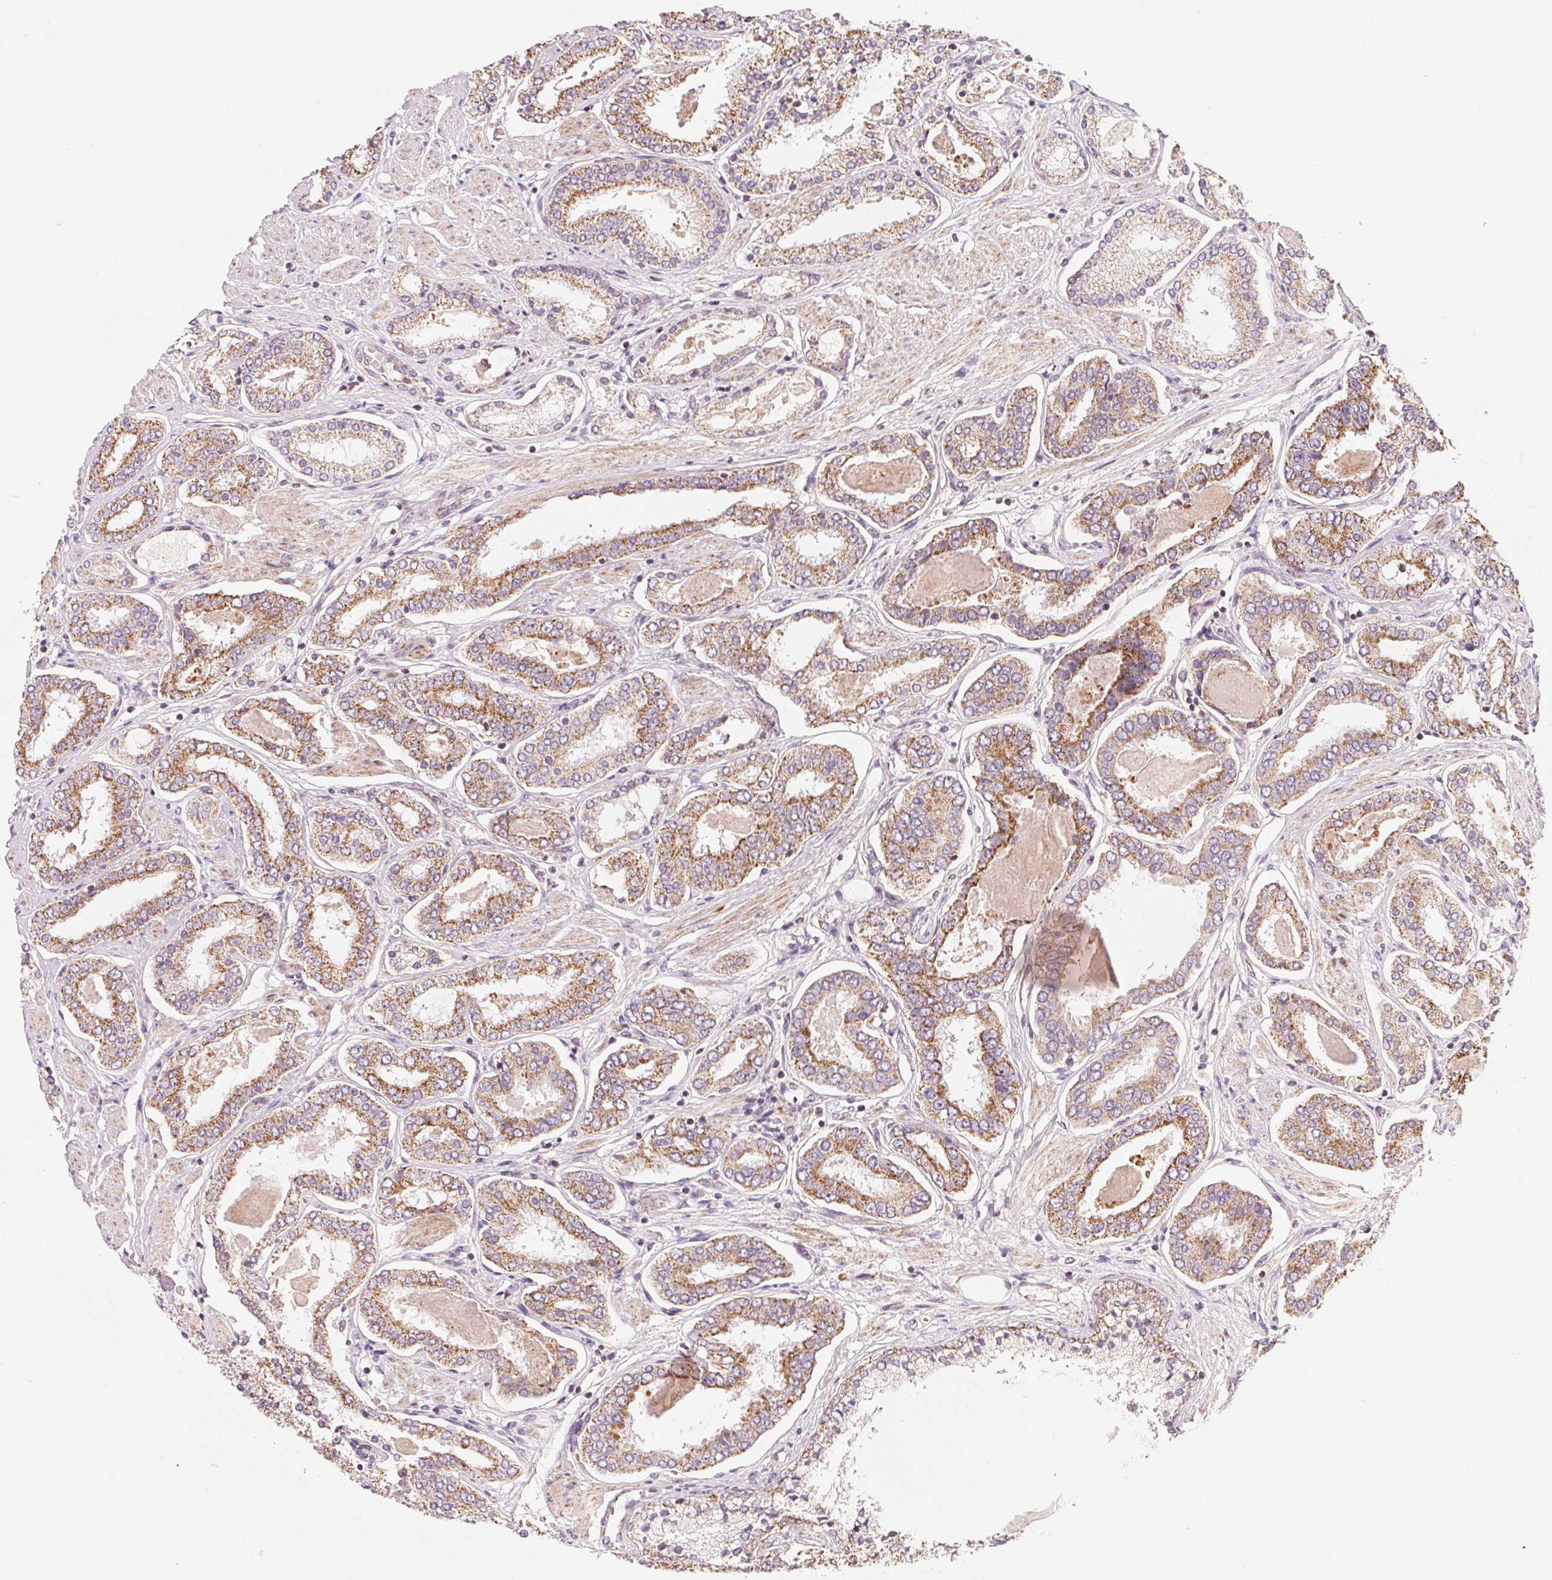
{"staining": {"intensity": "moderate", "quantity": ">75%", "location": "cytoplasmic/membranous"}, "tissue": "prostate cancer", "cell_type": "Tumor cells", "image_type": "cancer", "snomed": [{"axis": "morphology", "description": "Adenocarcinoma, High grade"}, {"axis": "topography", "description": "Prostate"}], "caption": "Adenocarcinoma (high-grade) (prostate) tissue demonstrates moderate cytoplasmic/membranous positivity in approximately >75% of tumor cells, visualized by immunohistochemistry.", "gene": "COQ7", "patient": {"sex": "male", "age": 63}}